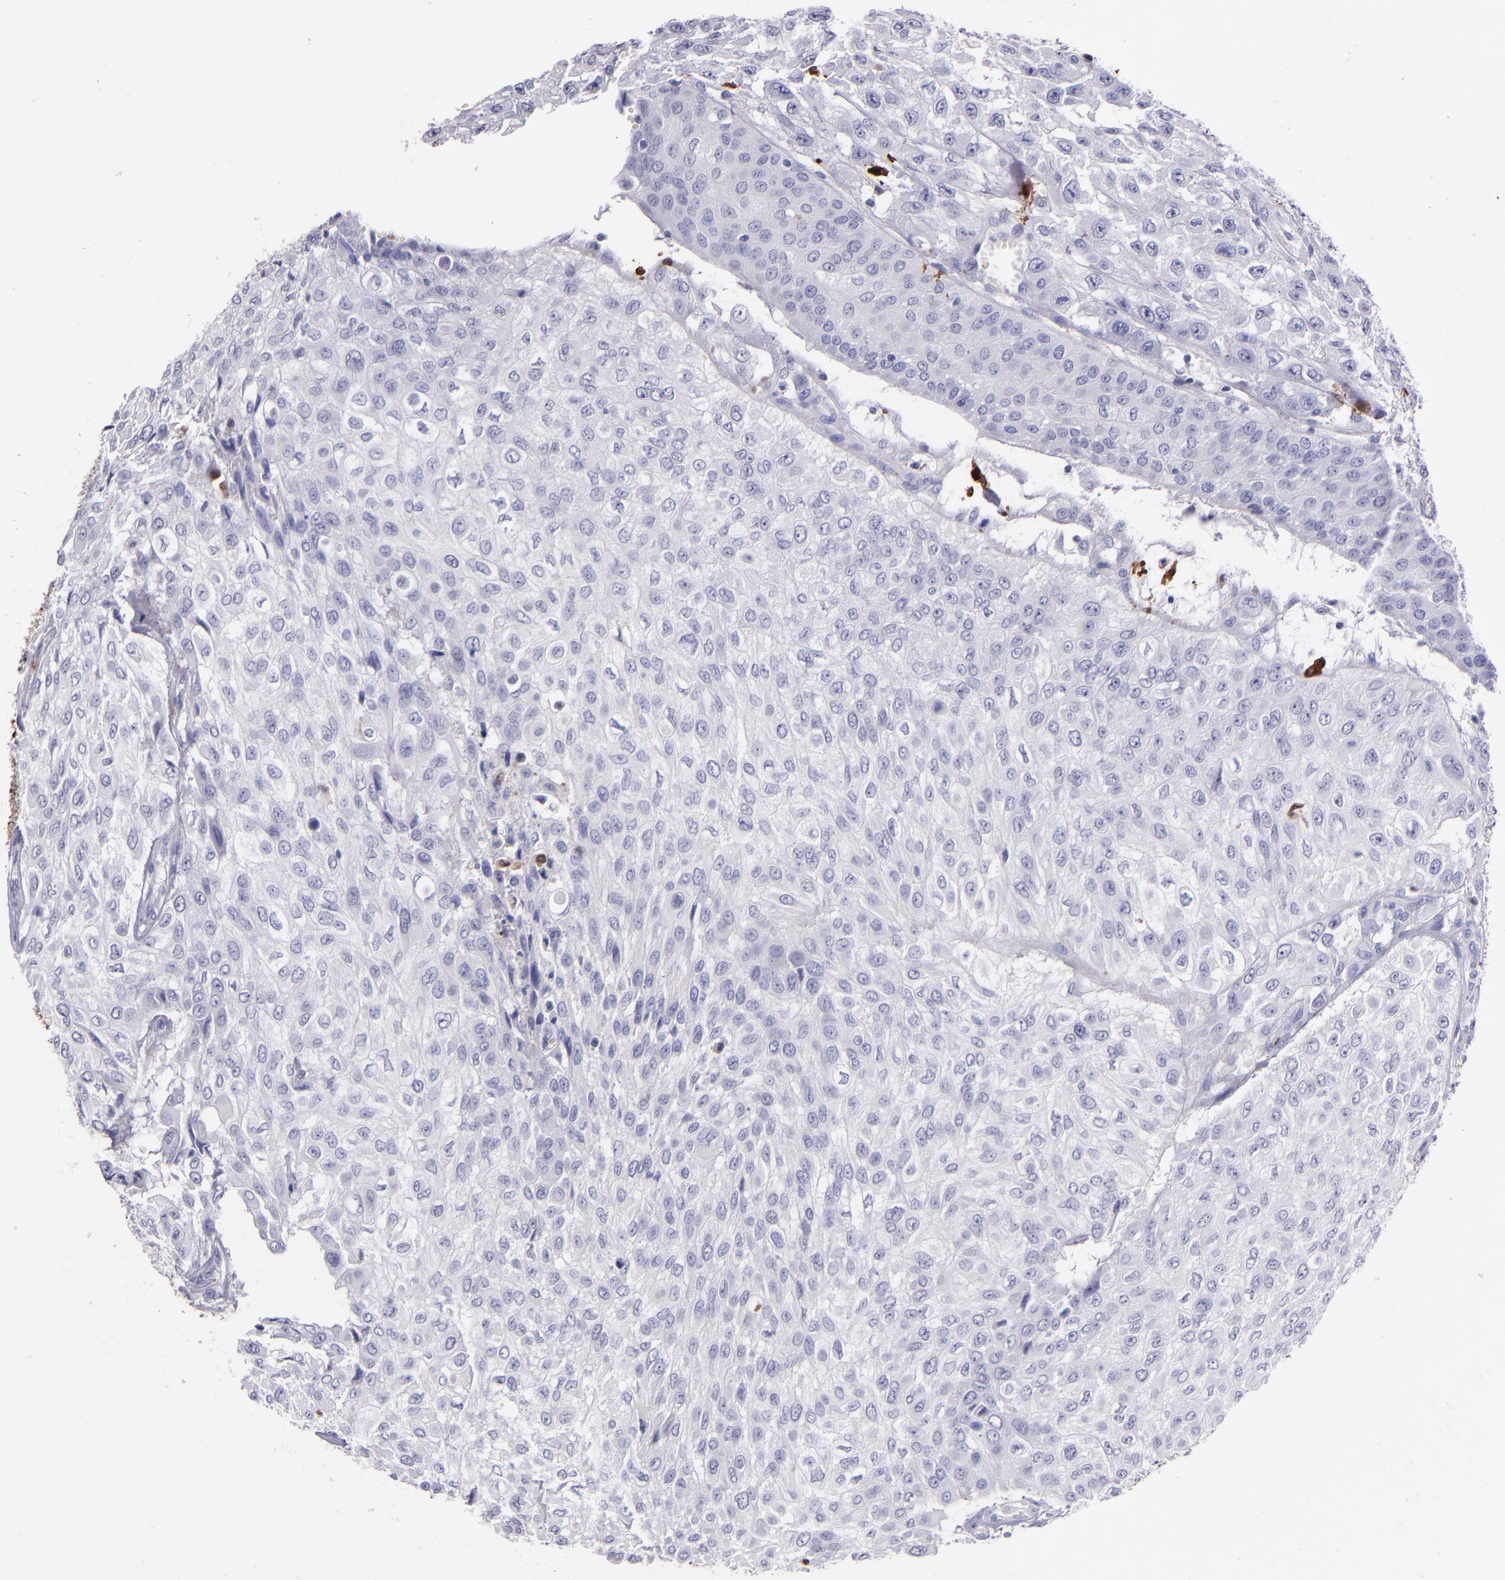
{"staining": {"intensity": "negative", "quantity": "none", "location": "none"}, "tissue": "urothelial cancer", "cell_type": "Tumor cells", "image_type": "cancer", "snomed": [{"axis": "morphology", "description": "Urothelial carcinoma, High grade"}, {"axis": "topography", "description": "Urinary bladder"}], "caption": "An IHC histopathology image of urothelial carcinoma (high-grade) is shown. There is no staining in tumor cells of urothelial carcinoma (high-grade). (DAB (3,3'-diaminobenzidine) immunohistochemistry, high magnification).", "gene": "F13A1", "patient": {"sex": "male", "age": 57}}